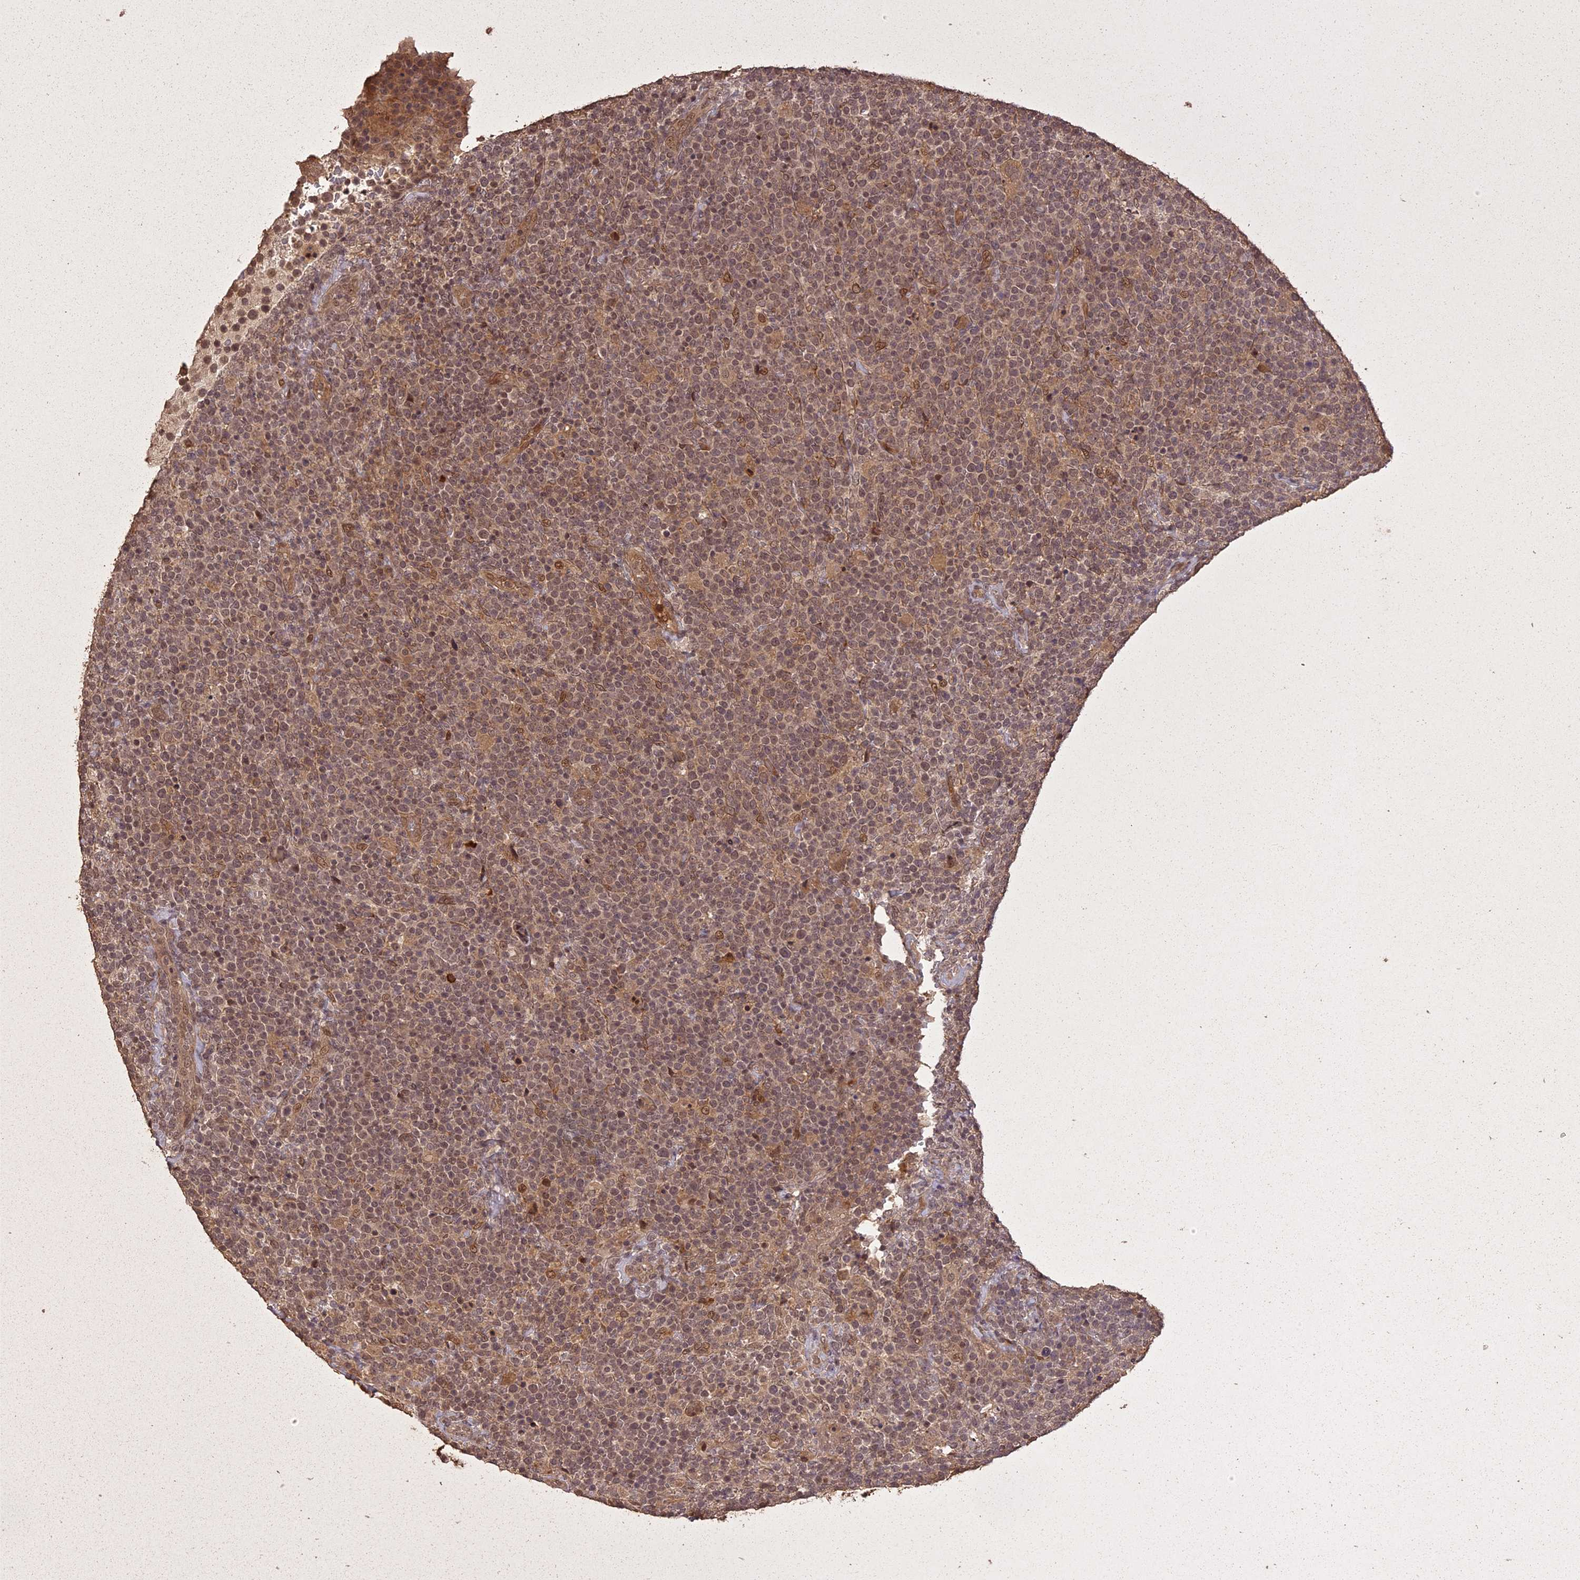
{"staining": {"intensity": "moderate", "quantity": ">75%", "location": "nuclear"}, "tissue": "lymphoma", "cell_type": "Tumor cells", "image_type": "cancer", "snomed": [{"axis": "morphology", "description": "Malignant lymphoma, non-Hodgkin's type, High grade"}, {"axis": "topography", "description": "Lymph node"}], "caption": "High-magnification brightfield microscopy of high-grade malignant lymphoma, non-Hodgkin's type stained with DAB (3,3'-diaminobenzidine) (brown) and counterstained with hematoxylin (blue). tumor cells exhibit moderate nuclear positivity is identified in about>75% of cells.", "gene": "LIN37", "patient": {"sex": "male", "age": 61}}